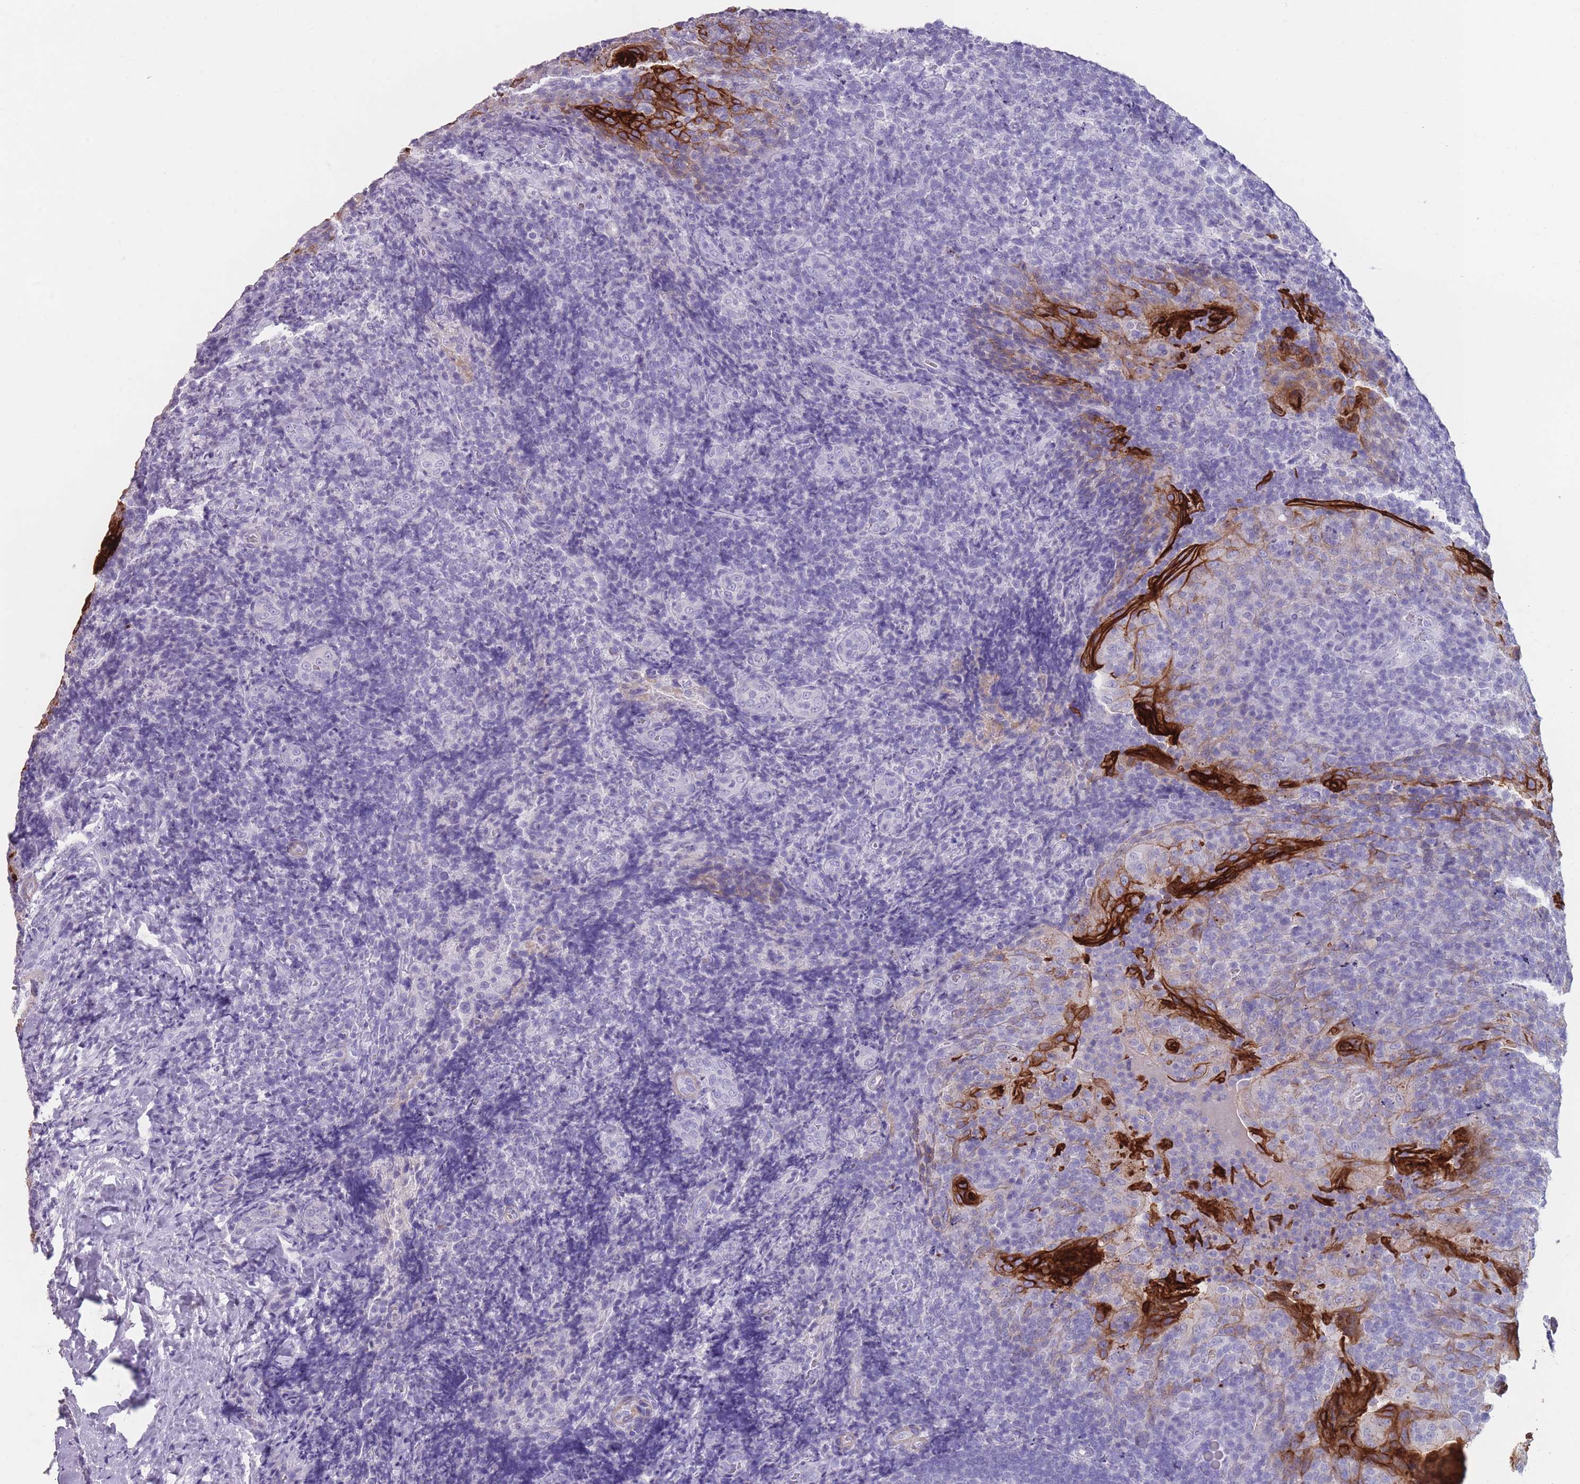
{"staining": {"intensity": "negative", "quantity": "none", "location": "none"}, "tissue": "tonsil", "cell_type": "Germinal center cells", "image_type": "normal", "snomed": [{"axis": "morphology", "description": "Normal tissue, NOS"}, {"axis": "topography", "description": "Tonsil"}], "caption": "Tonsil was stained to show a protein in brown. There is no significant staining in germinal center cells. The staining was performed using DAB (3,3'-diaminobenzidine) to visualize the protein expression in brown, while the nuclei were stained in blue with hematoxylin (Magnification: 20x).", "gene": "RHBG", "patient": {"sex": "male", "age": 17}}